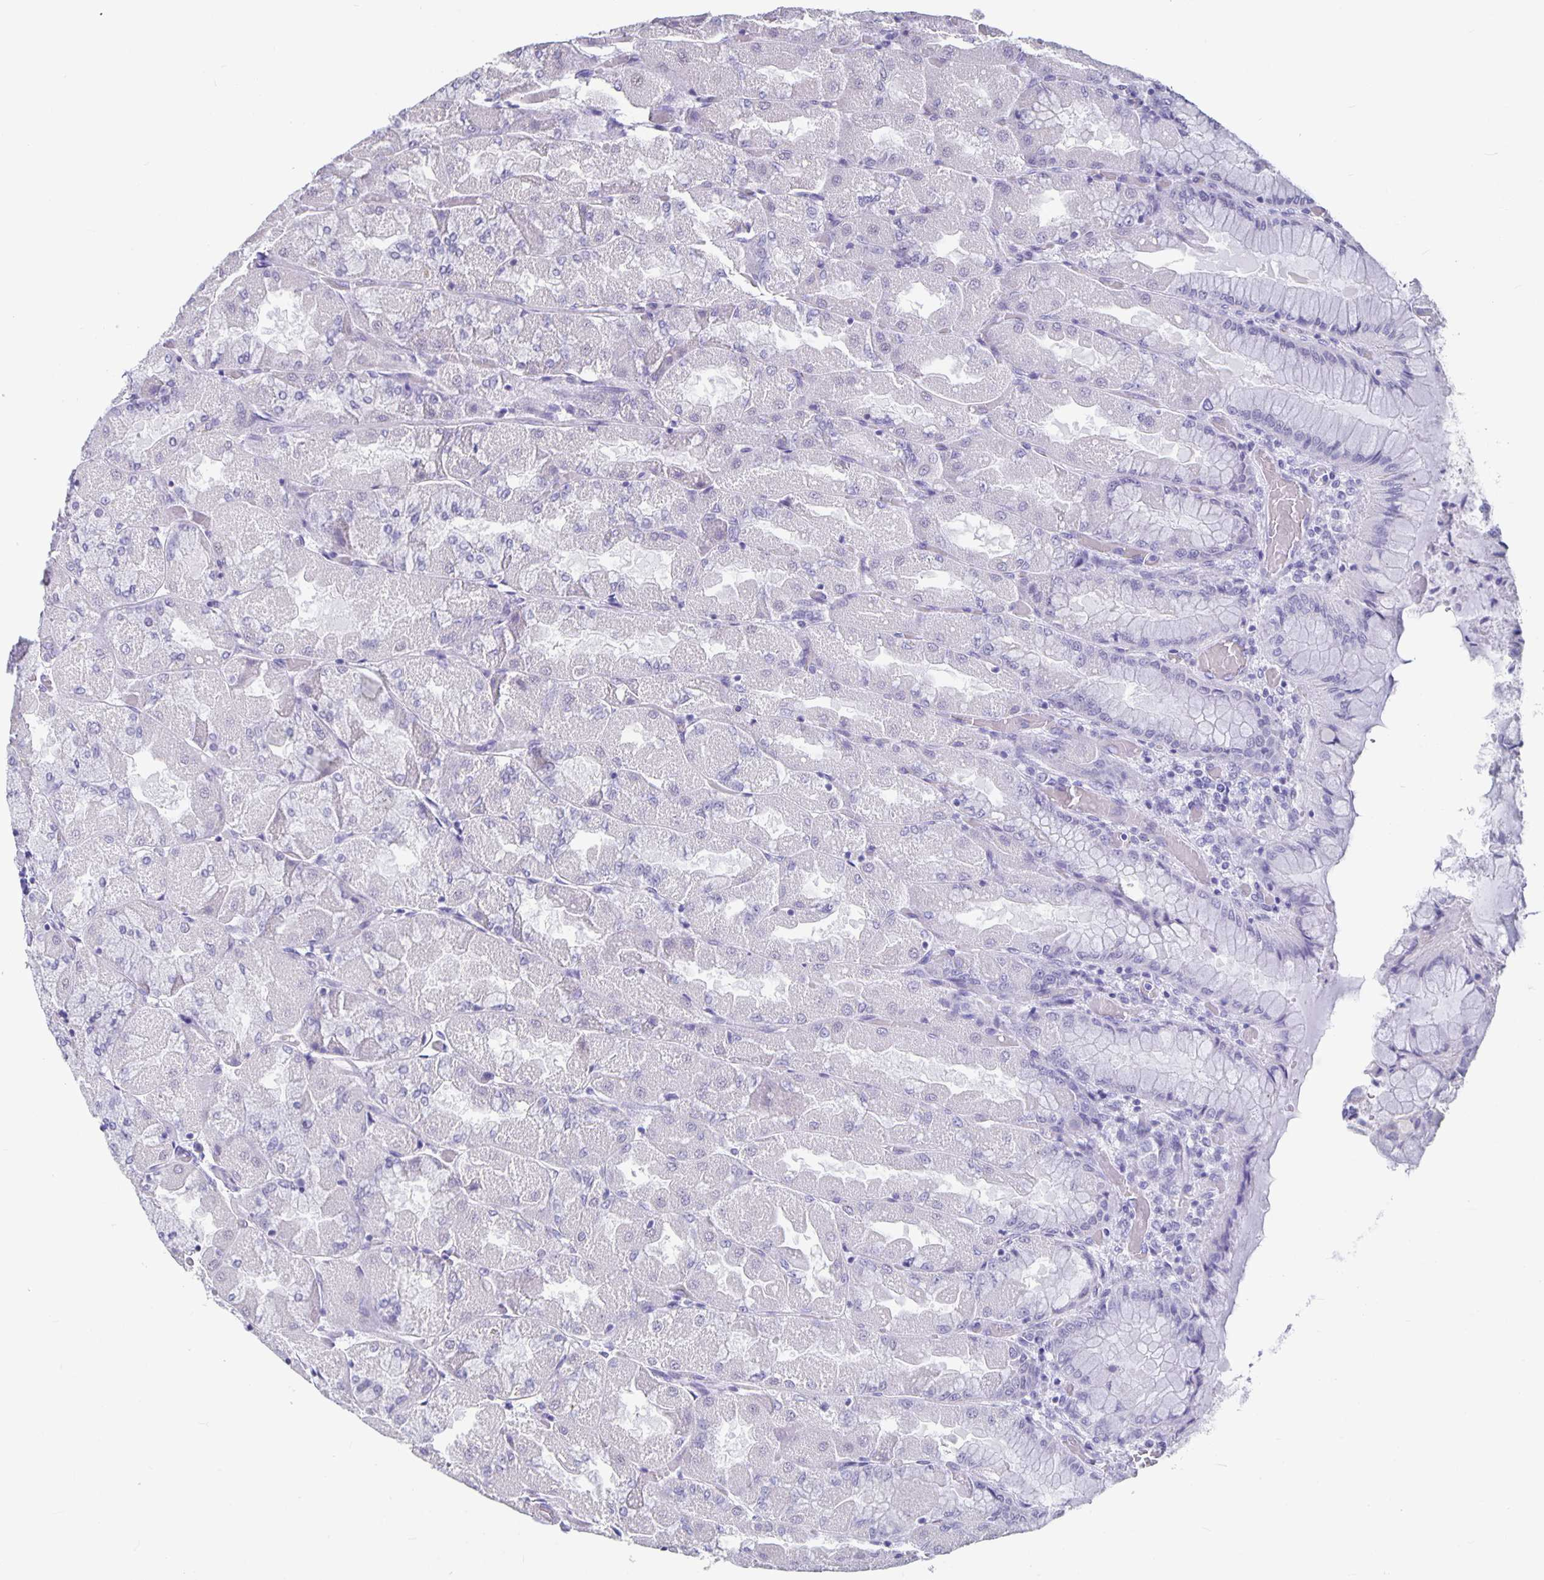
{"staining": {"intensity": "negative", "quantity": "none", "location": "none"}, "tissue": "stomach", "cell_type": "Glandular cells", "image_type": "normal", "snomed": [{"axis": "morphology", "description": "Normal tissue, NOS"}, {"axis": "topography", "description": "Stomach"}], "caption": "Stomach stained for a protein using immunohistochemistry (IHC) exhibits no staining glandular cells.", "gene": "OLIG2", "patient": {"sex": "female", "age": 61}}